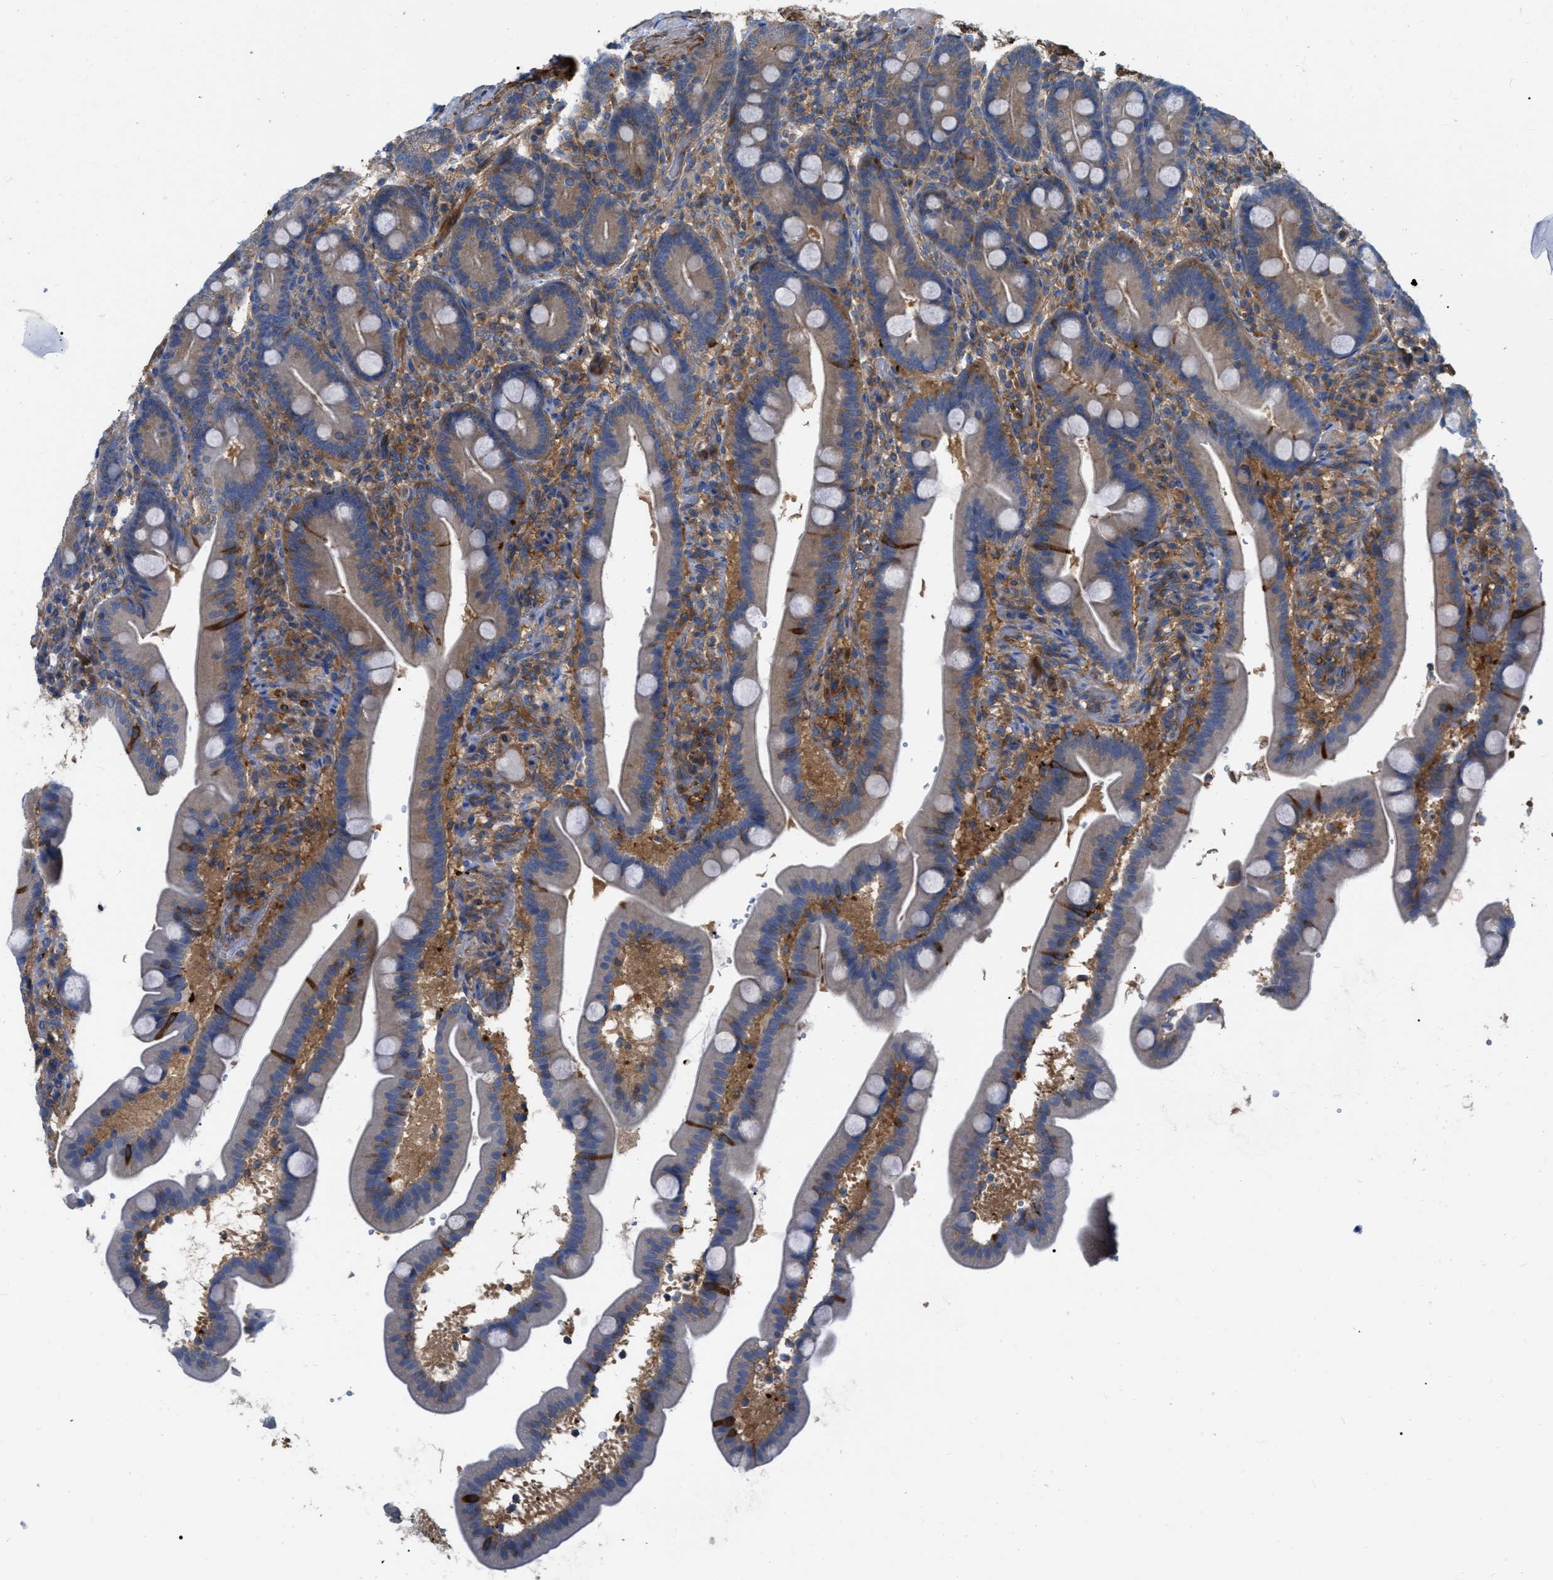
{"staining": {"intensity": "moderate", "quantity": "25%-75%", "location": "cytoplasmic/membranous"}, "tissue": "duodenum", "cell_type": "Glandular cells", "image_type": "normal", "snomed": [{"axis": "morphology", "description": "Normal tissue, NOS"}, {"axis": "topography", "description": "Duodenum"}], "caption": "Glandular cells reveal medium levels of moderate cytoplasmic/membranous expression in approximately 25%-75% of cells in normal duodenum.", "gene": "RABEP1", "patient": {"sex": "male", "age": 54}}